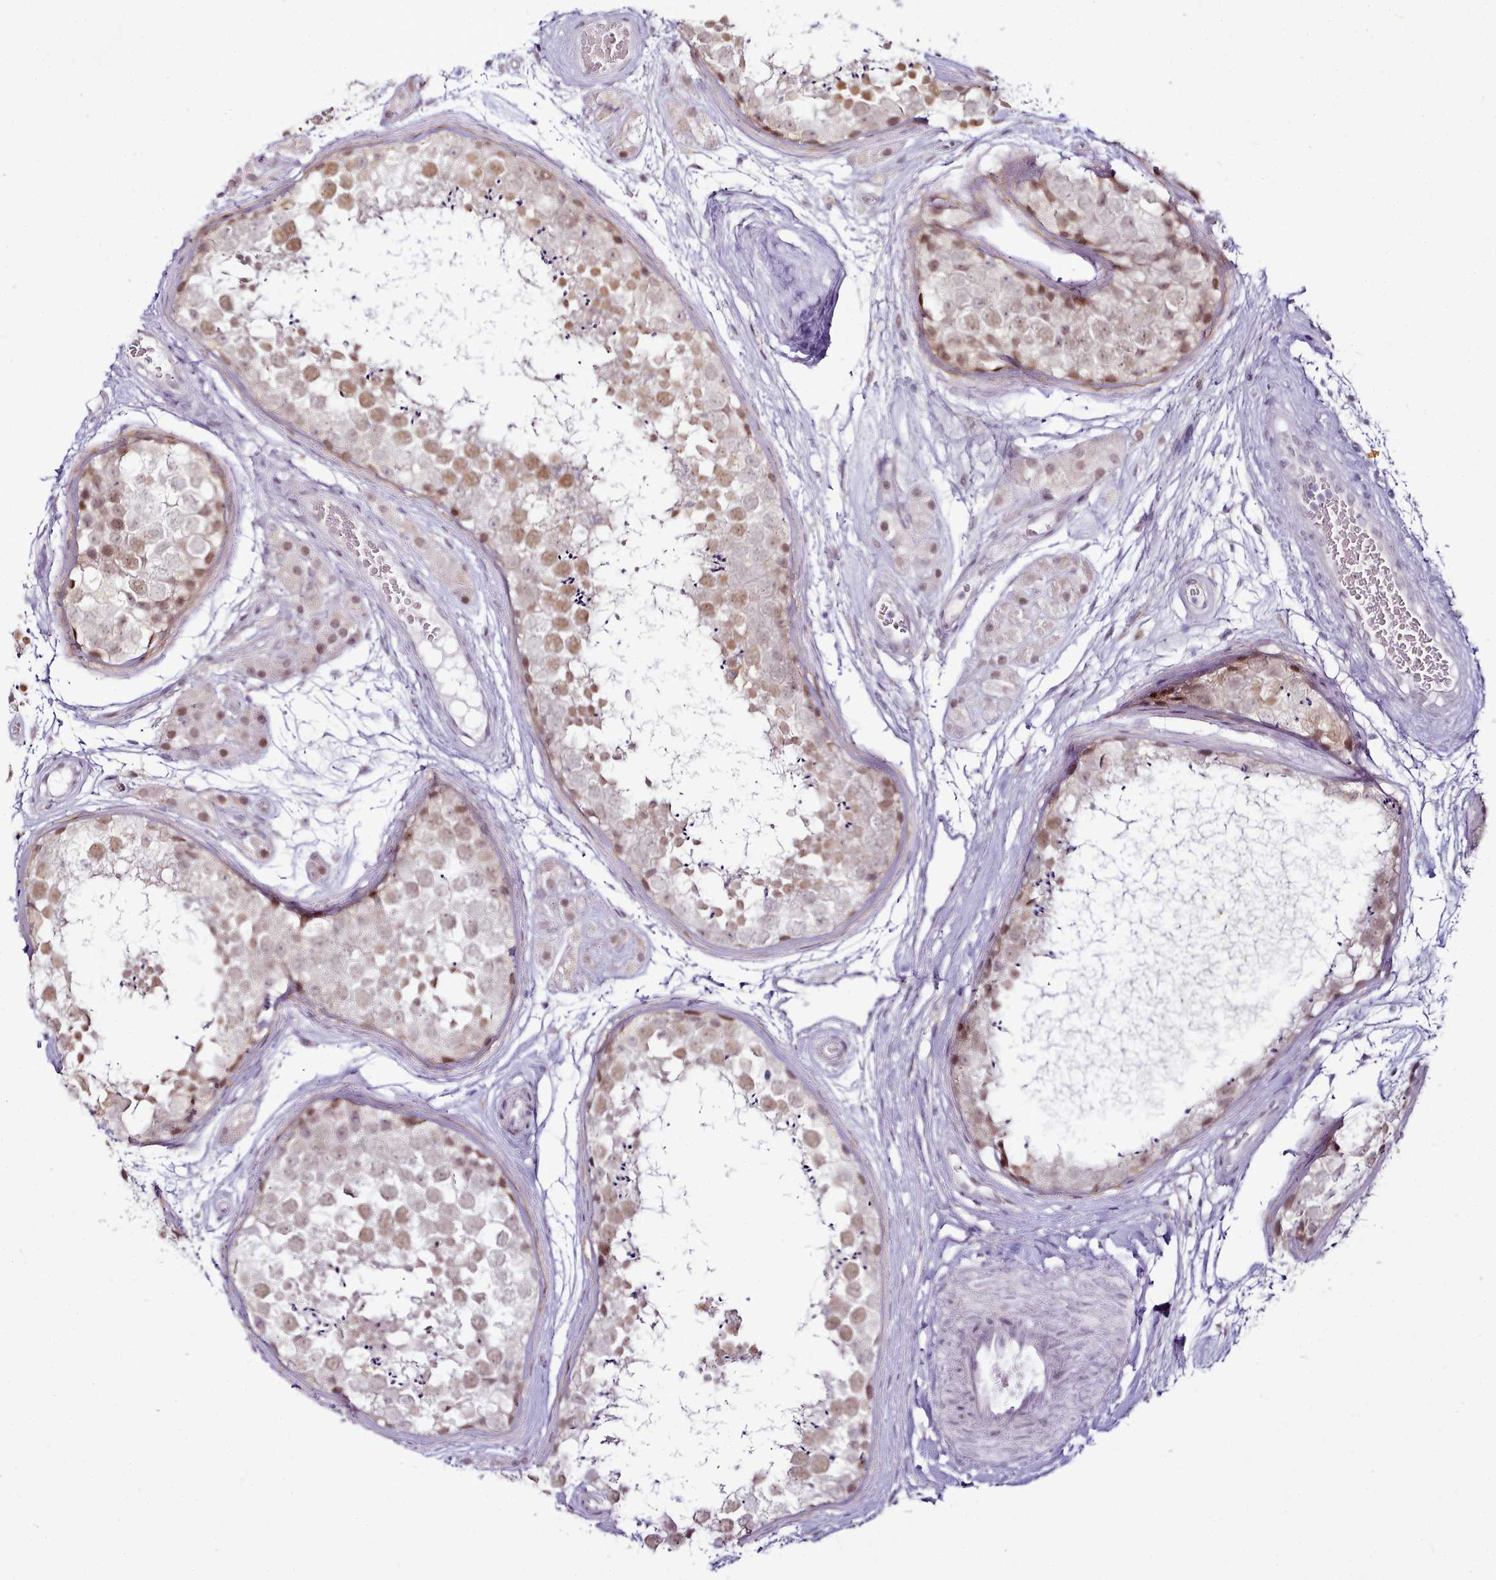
{"staining": {"intensity": "moderate", "quantity": ">75%", "location": "nuclear"}, "tissue": "testis", "cell_type": "Cells in seminiferous ducts", "image_type": "normal", "snomed": [{"axis": "morphology", "description": "Normal tissue, NOS"}, {"axis": "topography", "description": "Testis"}], "caption": "Immunohistochemical staining of normal testis reveals >75% levels of moderate nuclear protein expression in approximately >75% of cells in seminiferous ducts. The protein of interest is shown in brown color, while the nuclei are stained blue.", "gene": "SYT15B", "patient": {"sex": "male", "age": 56}}